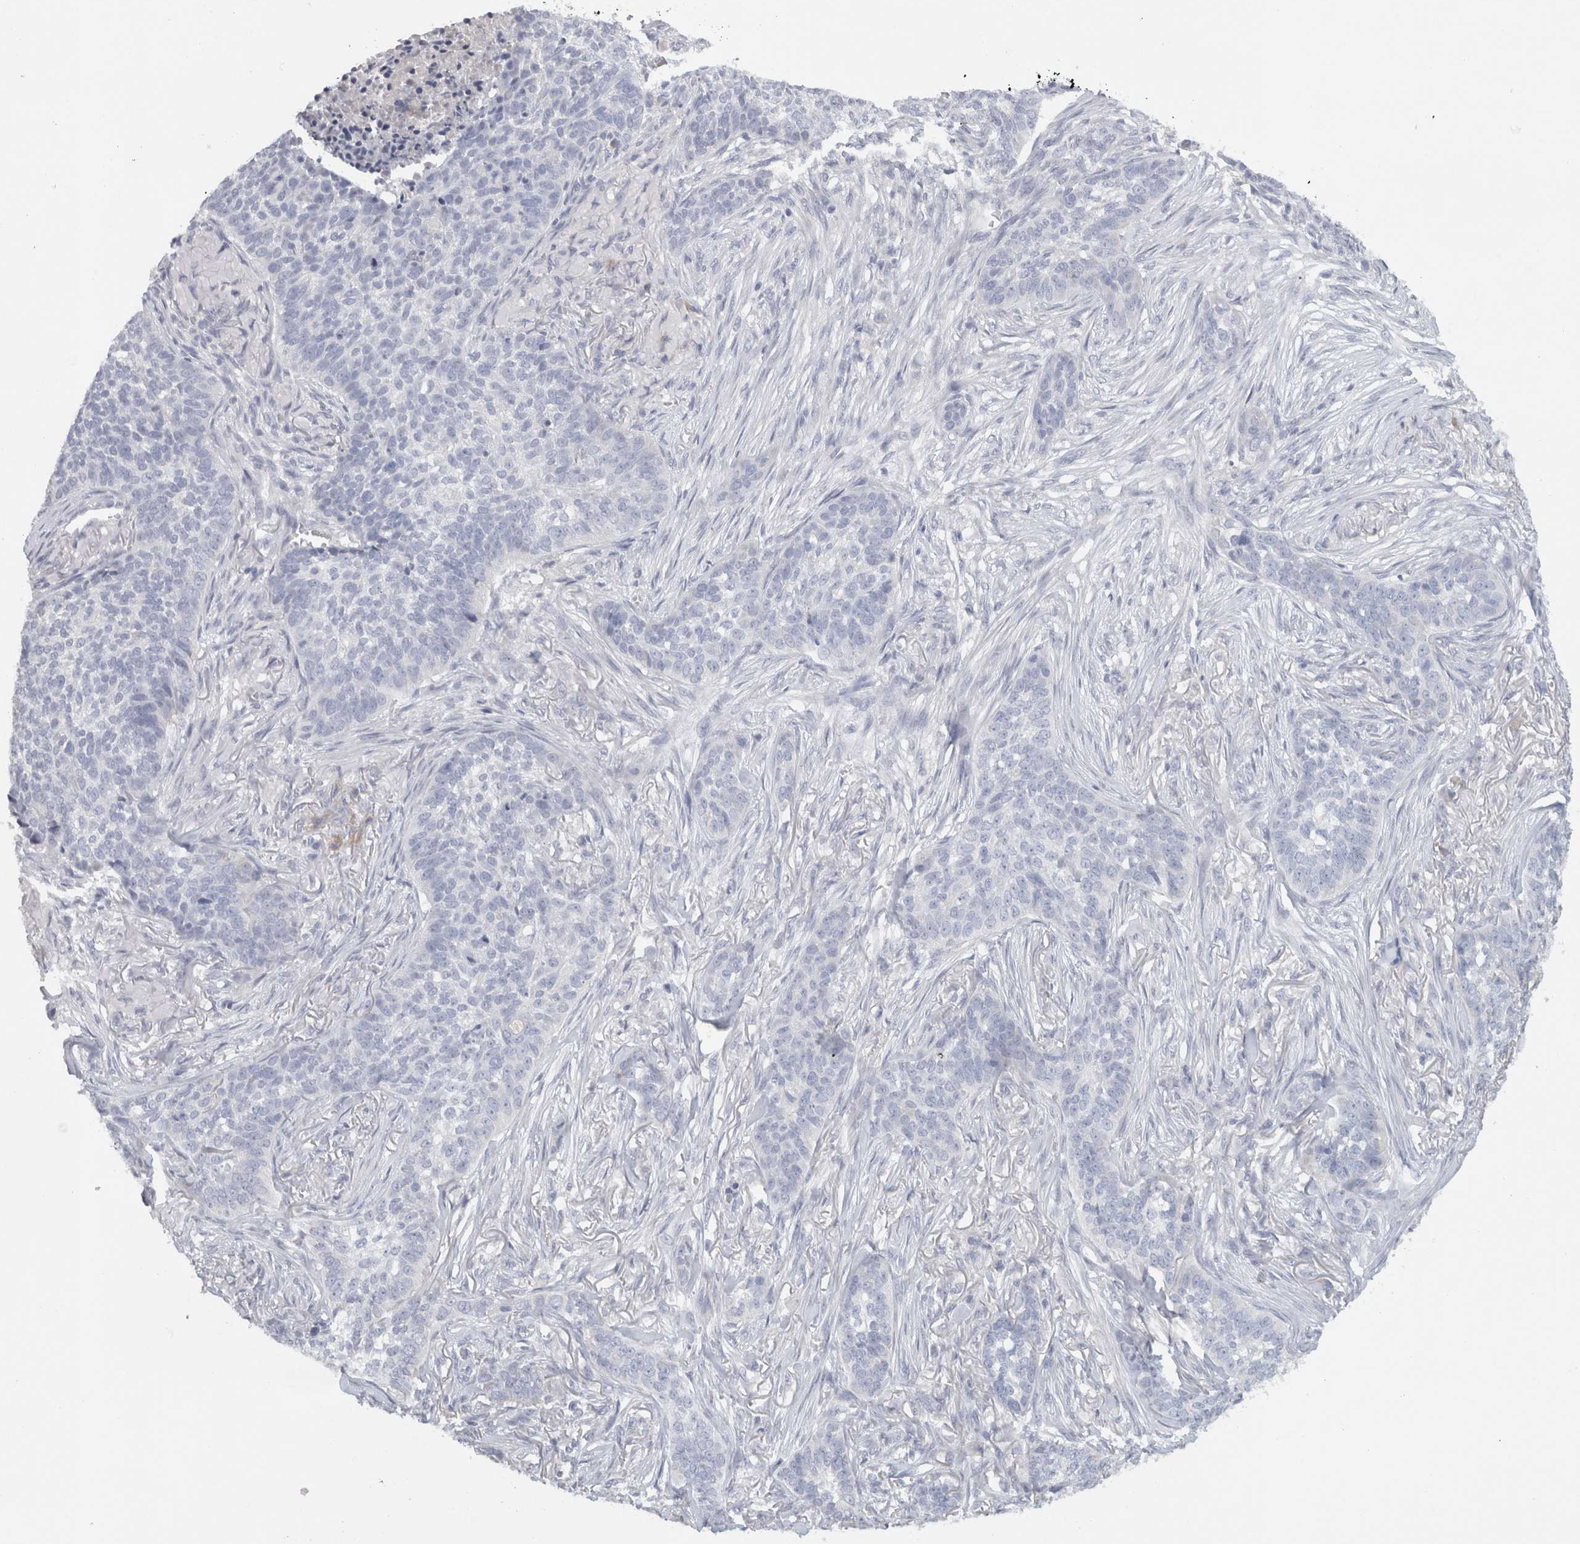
{"staining": {"intensity": "negative", "quantity": "none", "location": "none"}, "tissue": "skin cancer", "cell_type": "Tumor cells", "image_type": "cancer", "snomed": [{"axis": "morphology", "description": "Basal cell carcinoma"}, {"axis": "topography", "description": "Skin"}], "caption": "IHC histopathology image of neoplastic tissue: skin basal cell carcinoma stained with DAB shows no significant protein expression in tumor cells. (Brightfield microscopy of DAB (3,3'-diaminobenzidine) immunohistochemistry at high magnification).", "gene": "STK31", "patient": {"sex": "male", "age": 85}}